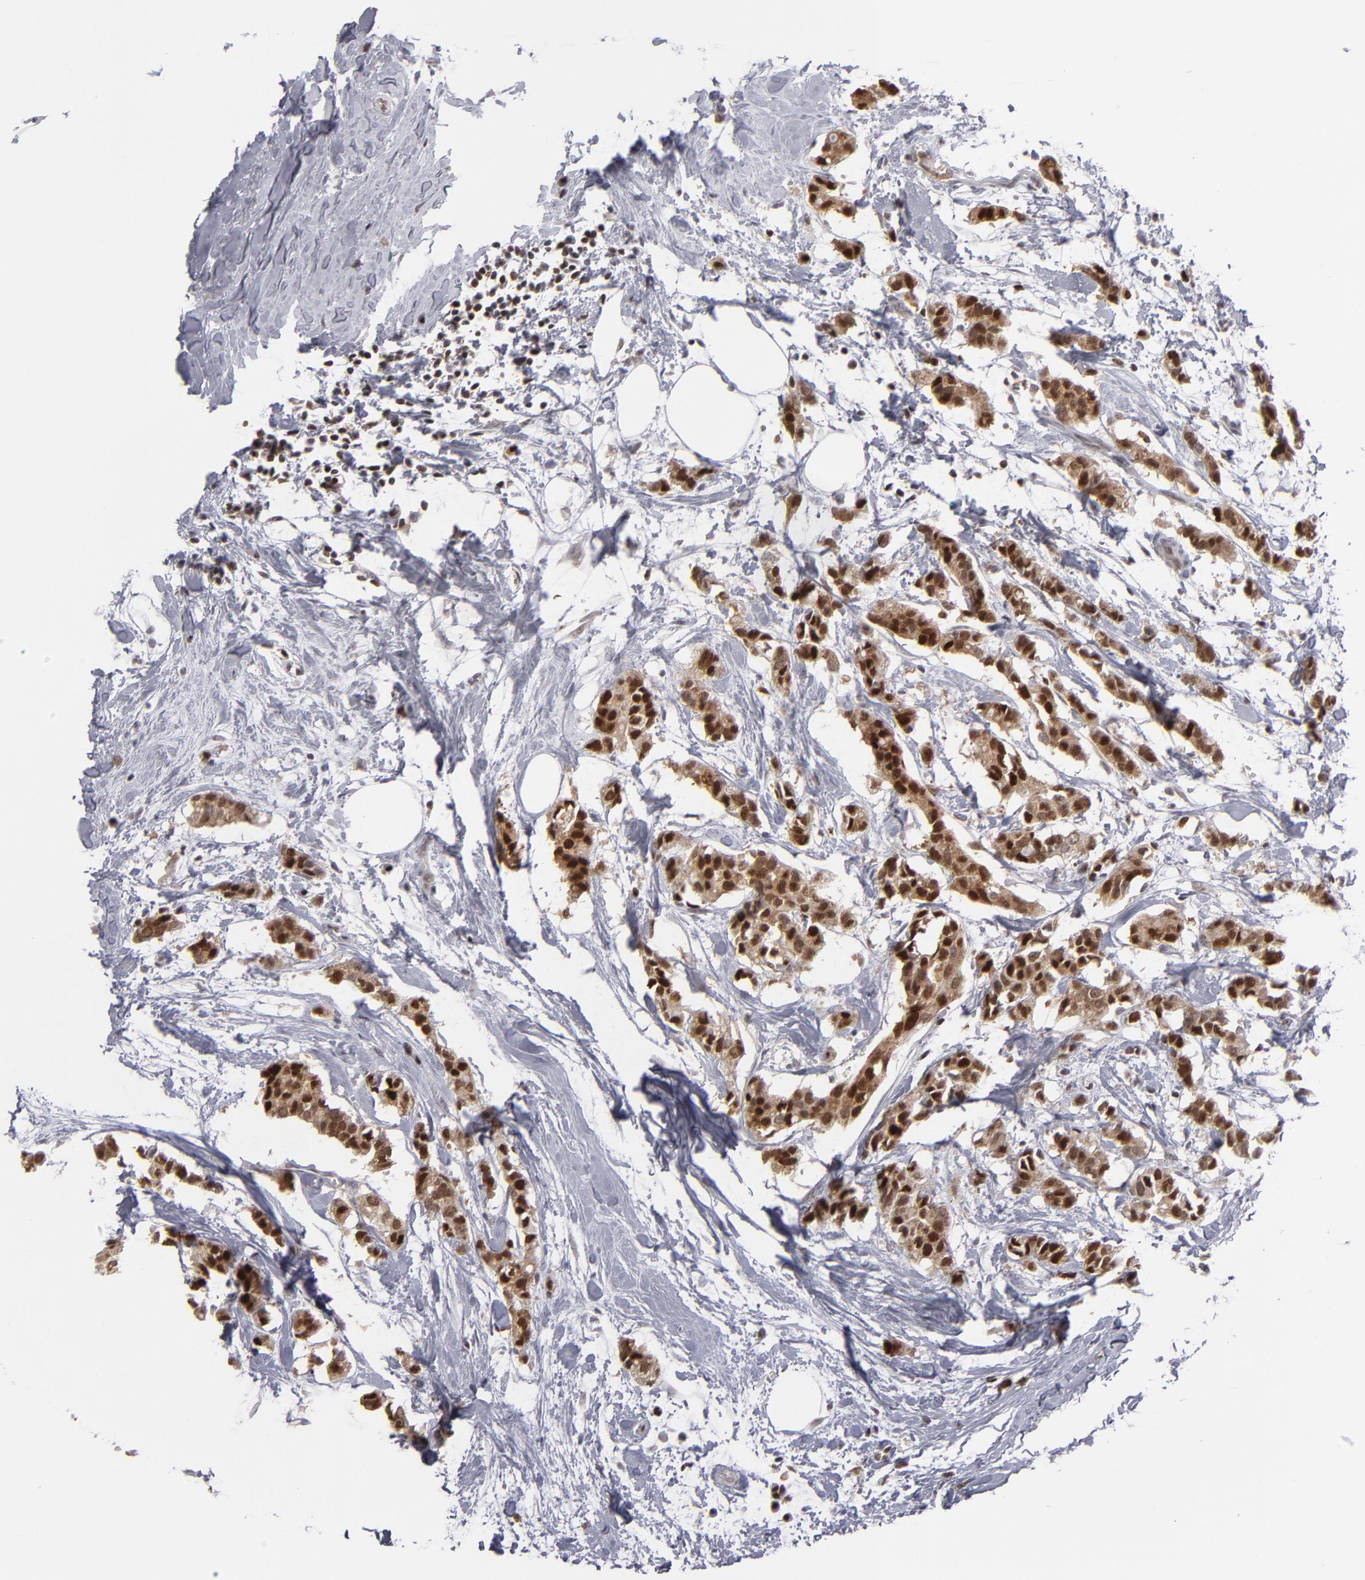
{"staining": {"intensity": "moderate", "quantity": ">75%", "location": "cytoplasmic/membranous,nuclear"}, "tissue": "breast cancer", "cell_type": "Tumor cells", "image_type": "cancer", "snomed": [{"axis": "morphology", "description": "Duct carcinoma"}, {"axis": "topography", "description": "Breast"}], "caption": "Protein expression analysis of invasive ductal carcinoma (breast) shows moderate cytoplasmic/membranous and nuclear expression in about >75% of tumor cells.", "gene": "GSR", "patient": {"sex": "female", "age": 84}}